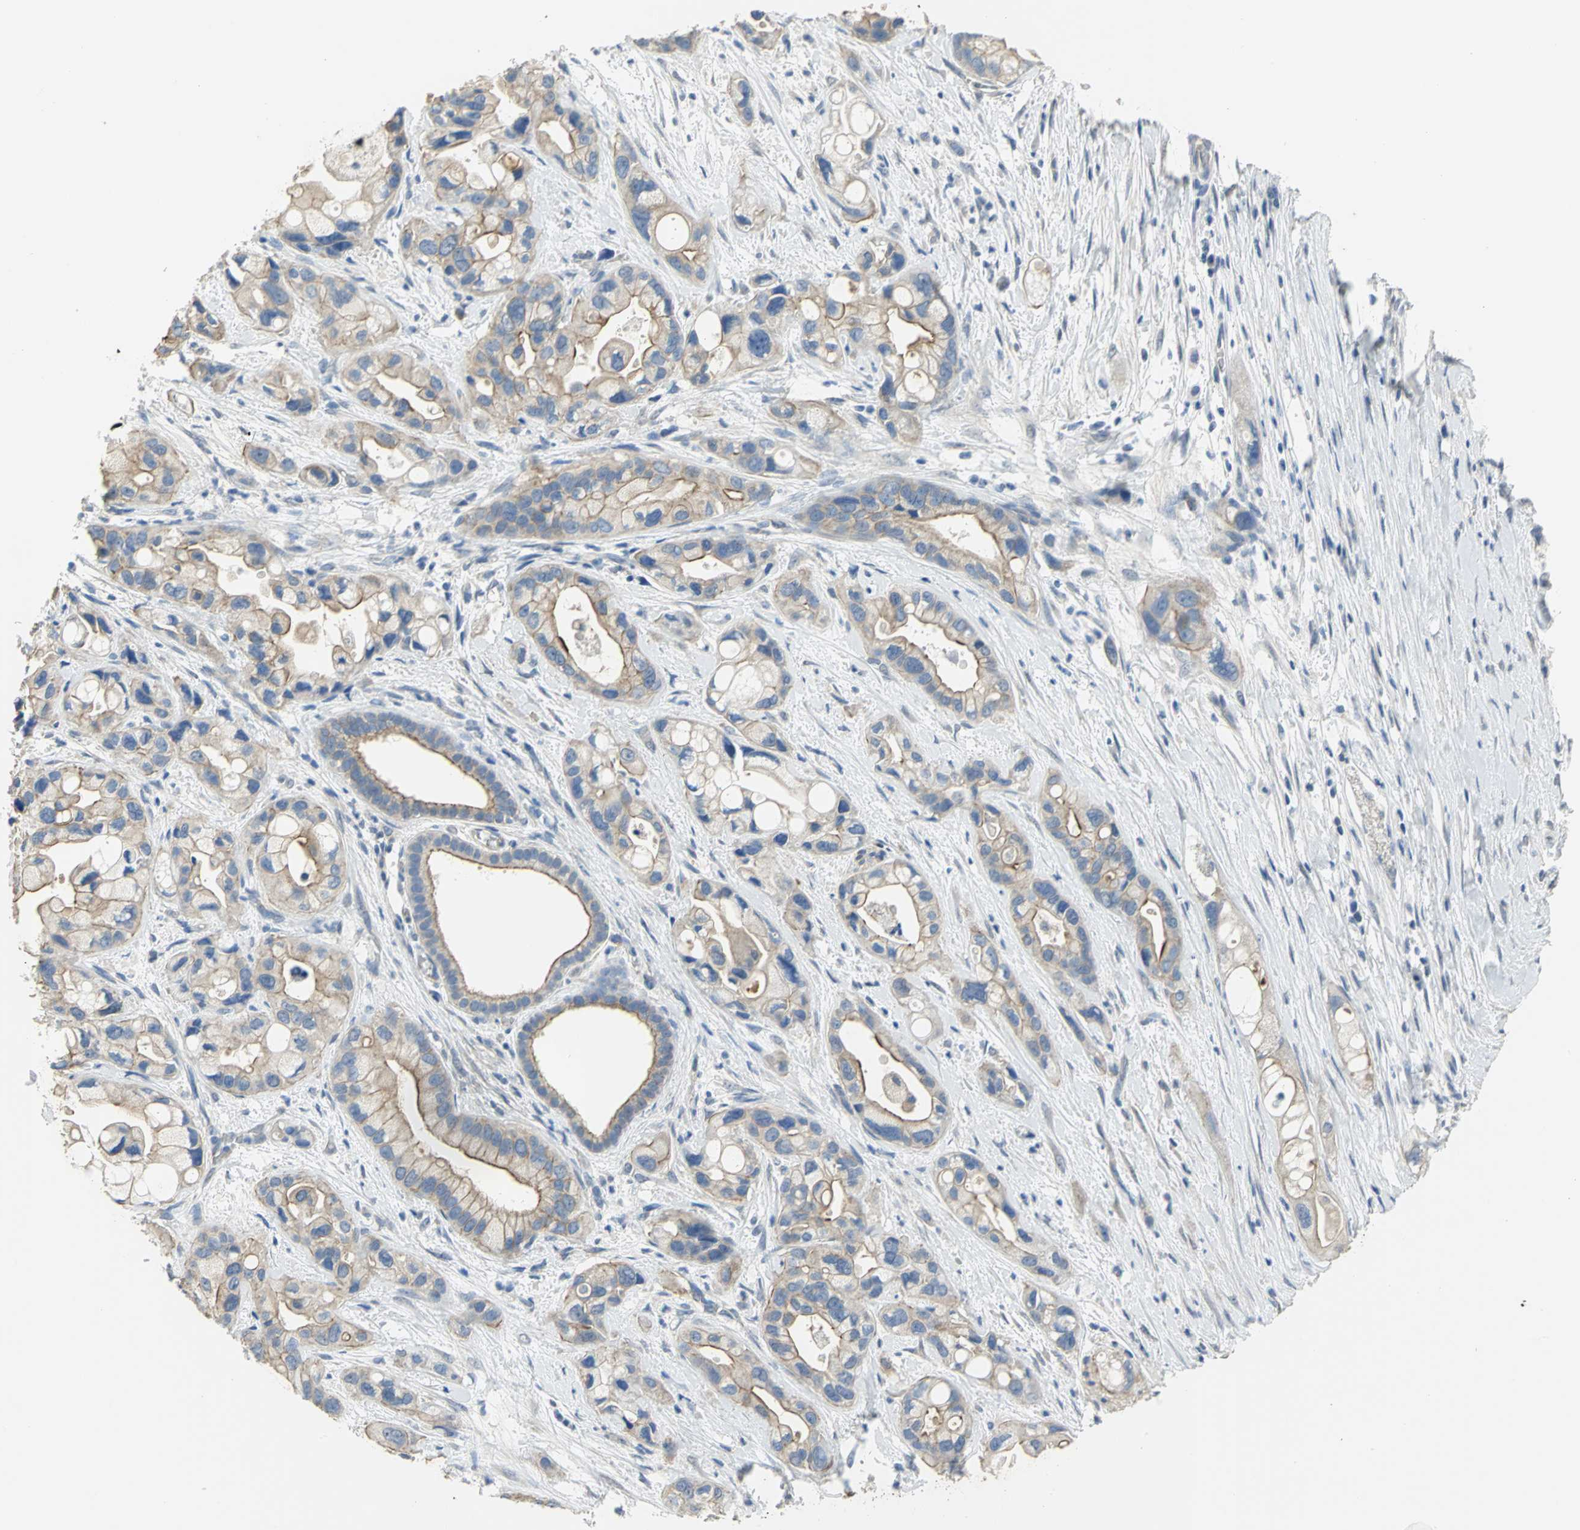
{"staining": {"intensity": "weak", "quantity": ">75%", "location": "cytoplasmic/membranous"}, "tissue": "pancreatic cancer", "cell_type": "Tumor cells", "image_type": "cancer", "snomed": [{"axis": "morphology", "description": "Adenocarcinoma, NOS"}, {"axis": "topography", "description": "Pancreas"}], "caption": "Pancreatic adenocarcinoma stained for a protein displays weak cytoplasmic/membranous positivity in tumor cells. (brown staining indicates protein expression, while blue staining denotes nuclei).", "gene": "HTR1F", "patient": {"sex": "female", "age": 77}}